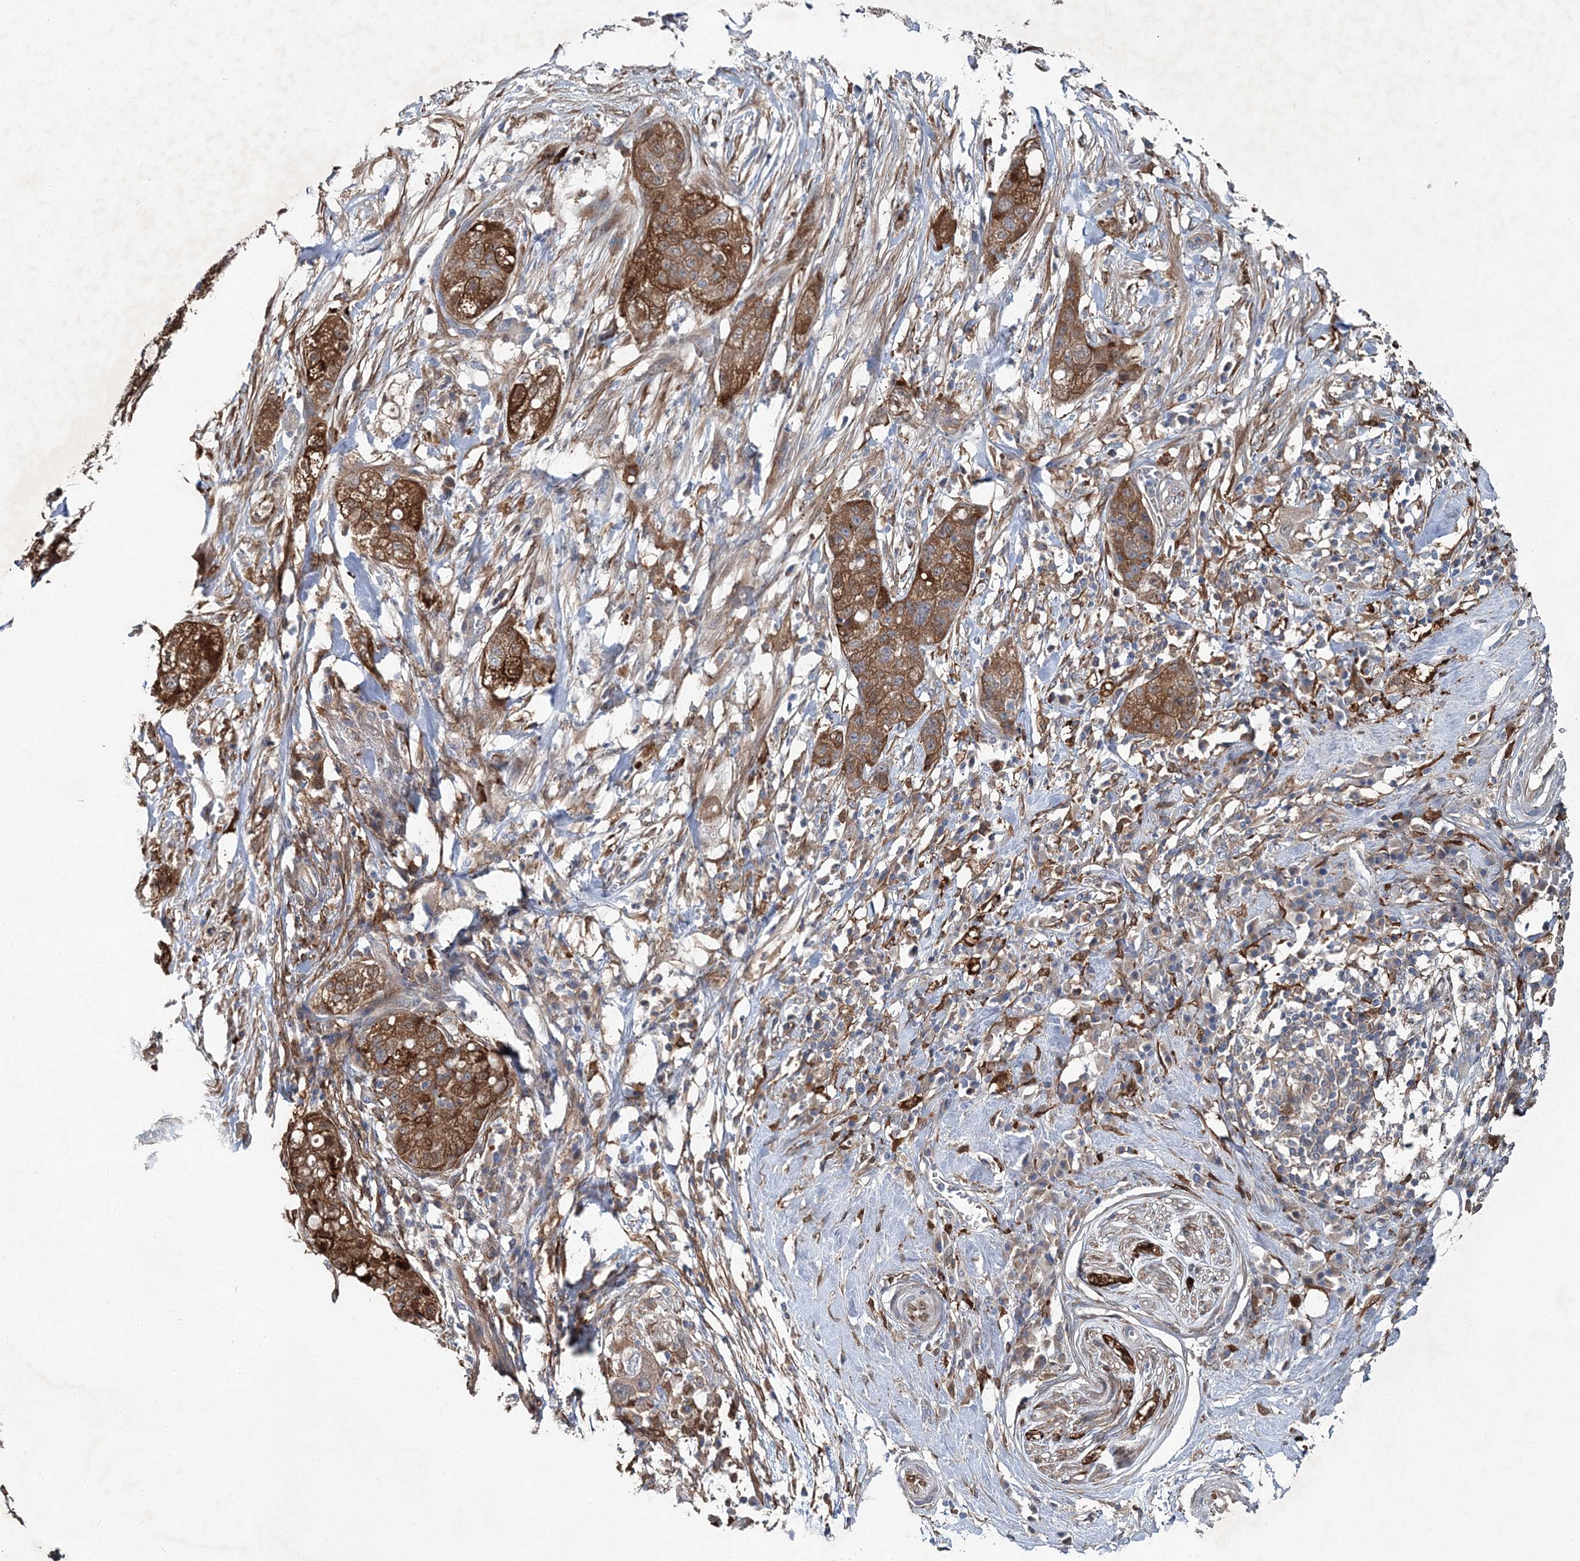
{"staining": {"intensity": "strong", "quantity": ">75%", "location": "cytoplasmic/membranous"}, "tissue": "pancreatic cancer", "cell_type": "Tumor cells", "image_type": "cancer", "snomed": [{"axis": "morphology", "description": "Adenocarcinoma, NOS"}, {"axis": "topography", "description": "Pancreas"}], "caption": "Protein staining exhibits strong cytoplasmic/membranous expression in about >75% of tumor cells in pancreatic adenocarcinoma.", "gene": "SPOPL", "patient": {"sex": "female", "age": 78}}